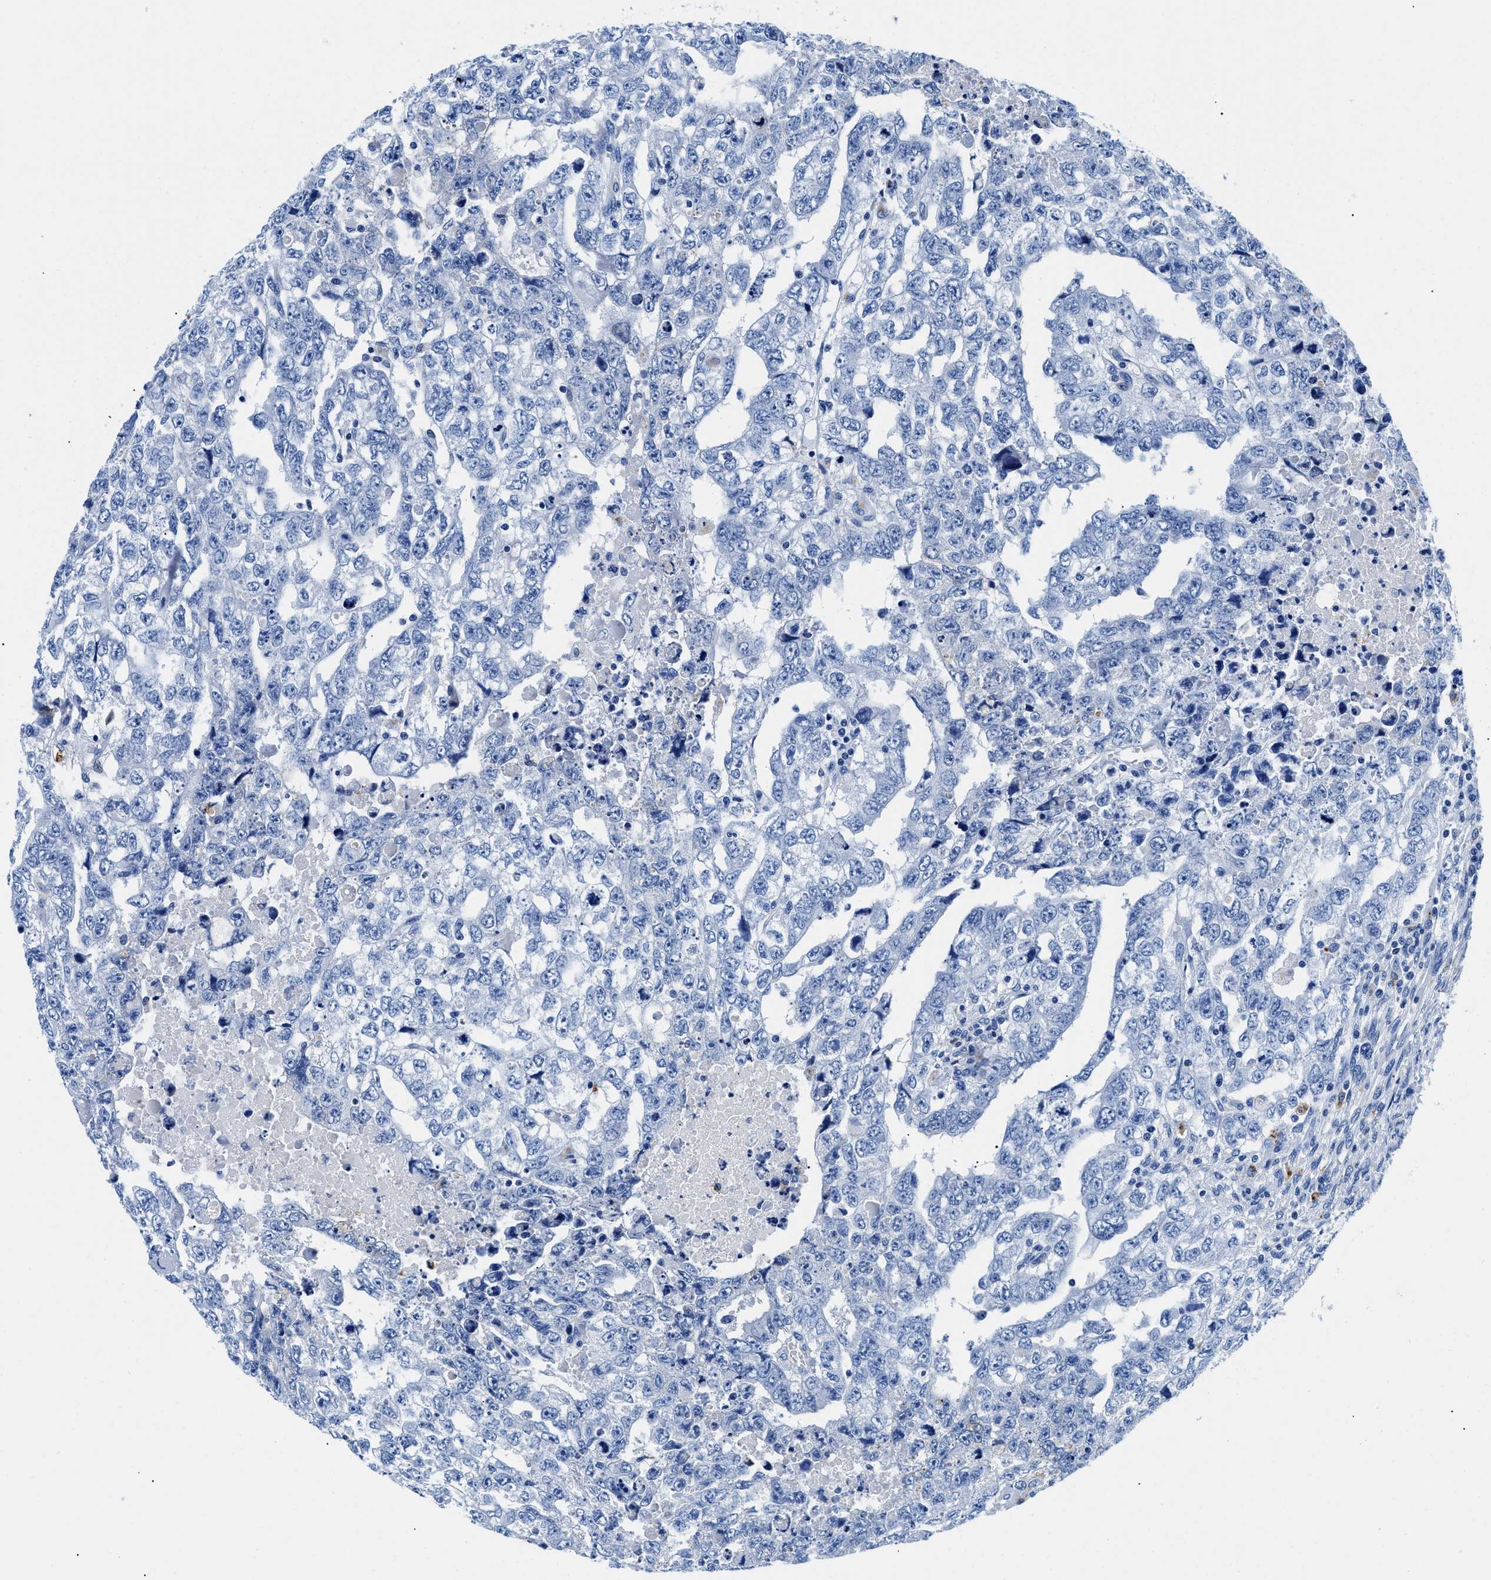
{"staining": {"intensity": "negative", "quantity": "none", "location": "none"}, "tissue": "testis cancer", "cell_type": "Tumor cells", "image_type": "cancer", "snomed": [{"axis": "morphology", "description": "Carcinoma, Embryonal, NOS"}, {"axis": "topography", "description": "Testis"}], "caption": "Protein analysis of testis cancer demonstrates no significant staining in tumor cells.", "gene": "OR14K1", "patient": {"sex": "male", "age": 36}}